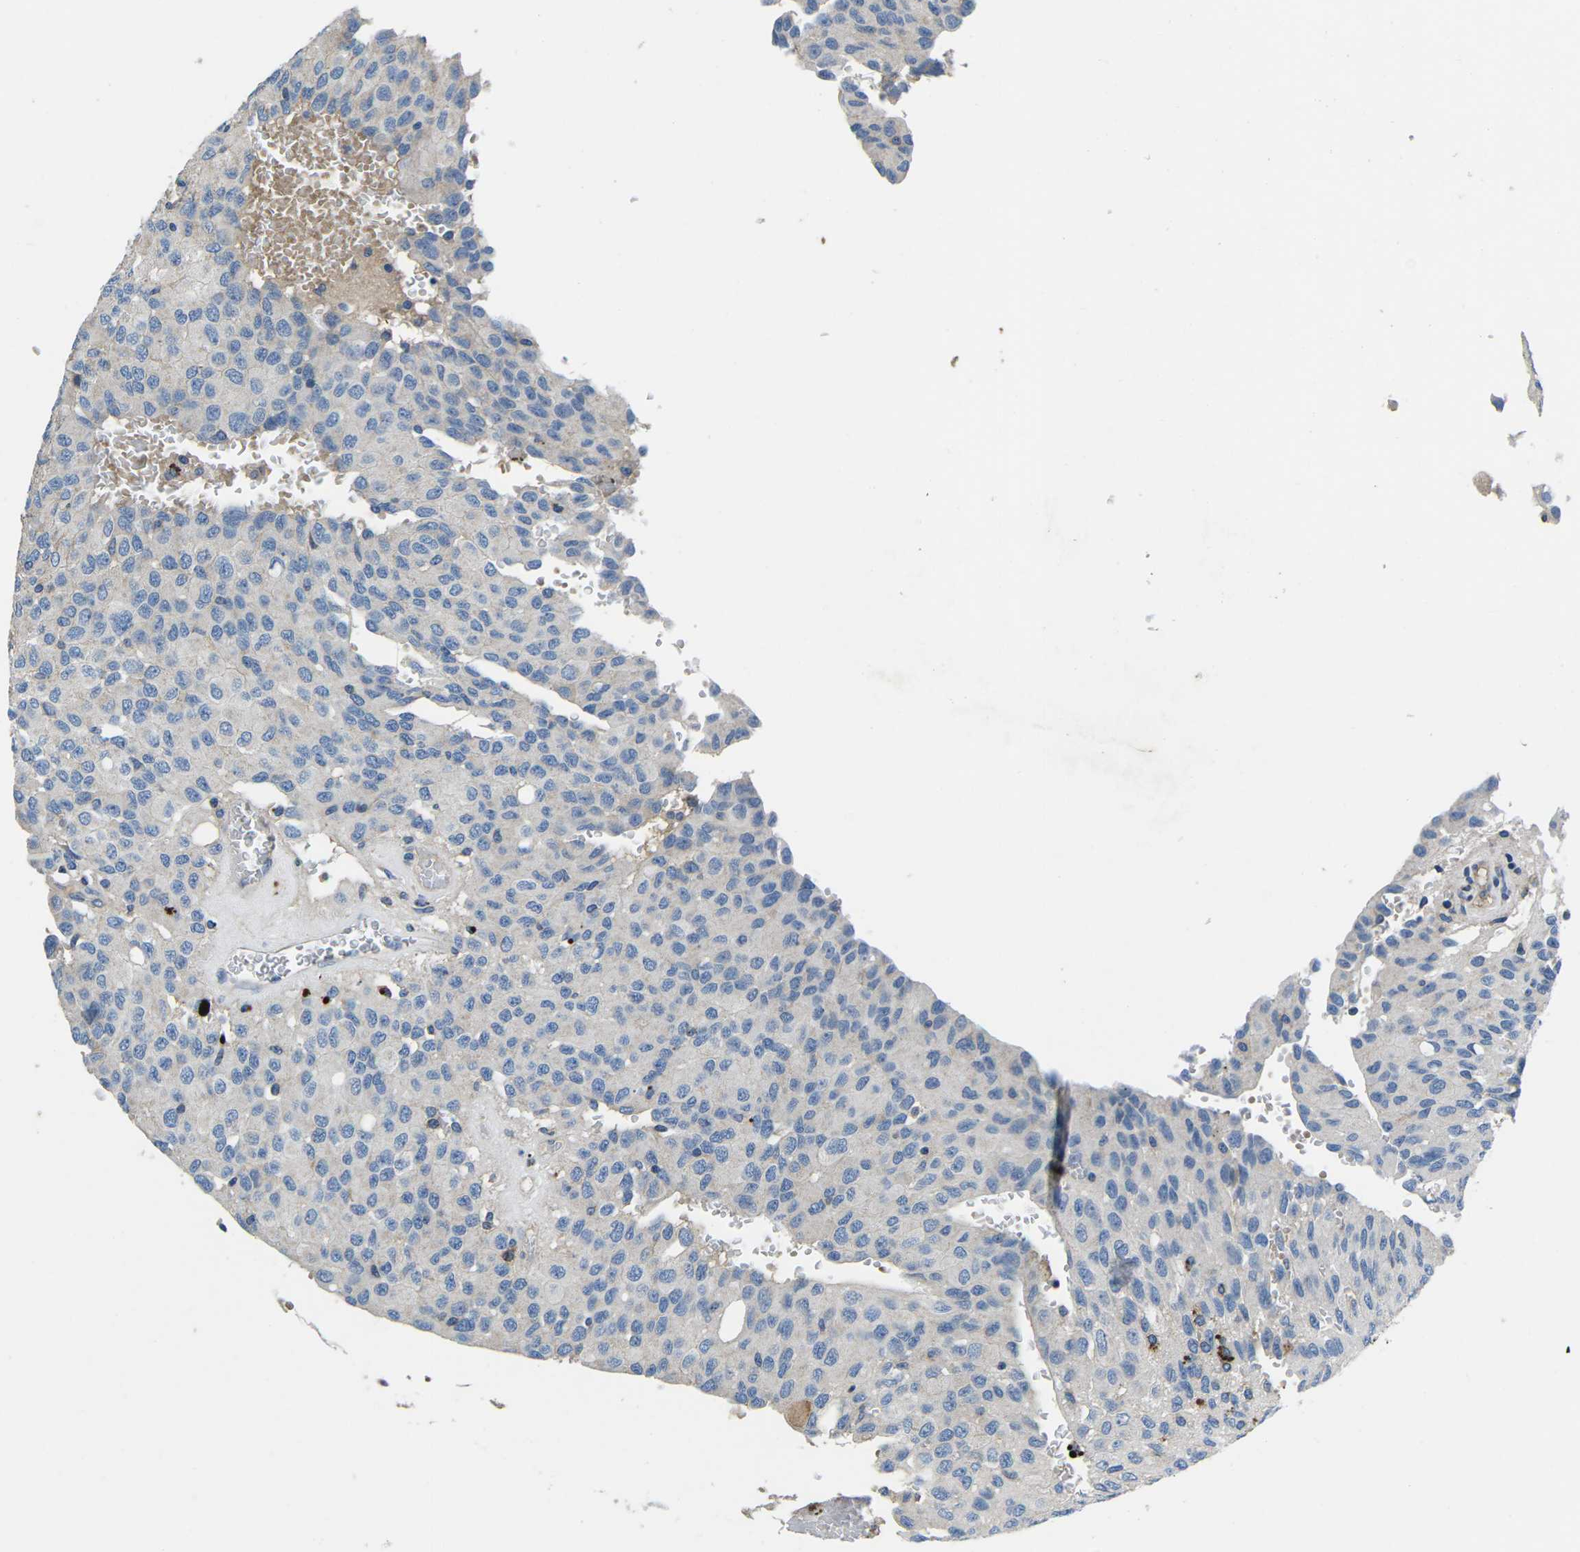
{"staining": {"intensity": "negative", "quantity": "none", "location": "none"}, "tissue": "glioma", "cell_type": "Tumor cells", "image_type": "cancer", "snomed": [{"axis": "morphology", "description": "Glioma, malignant, High grade"}, {"axis": "topography", "description": "Brain"}], "caption": "Immunohistochemical staining of malignant high-grade glioma demonstrates no significant positivity in tumor cells.", "gene": "PDCD6IP", "patient": {"sex": "male", "age": 32}}